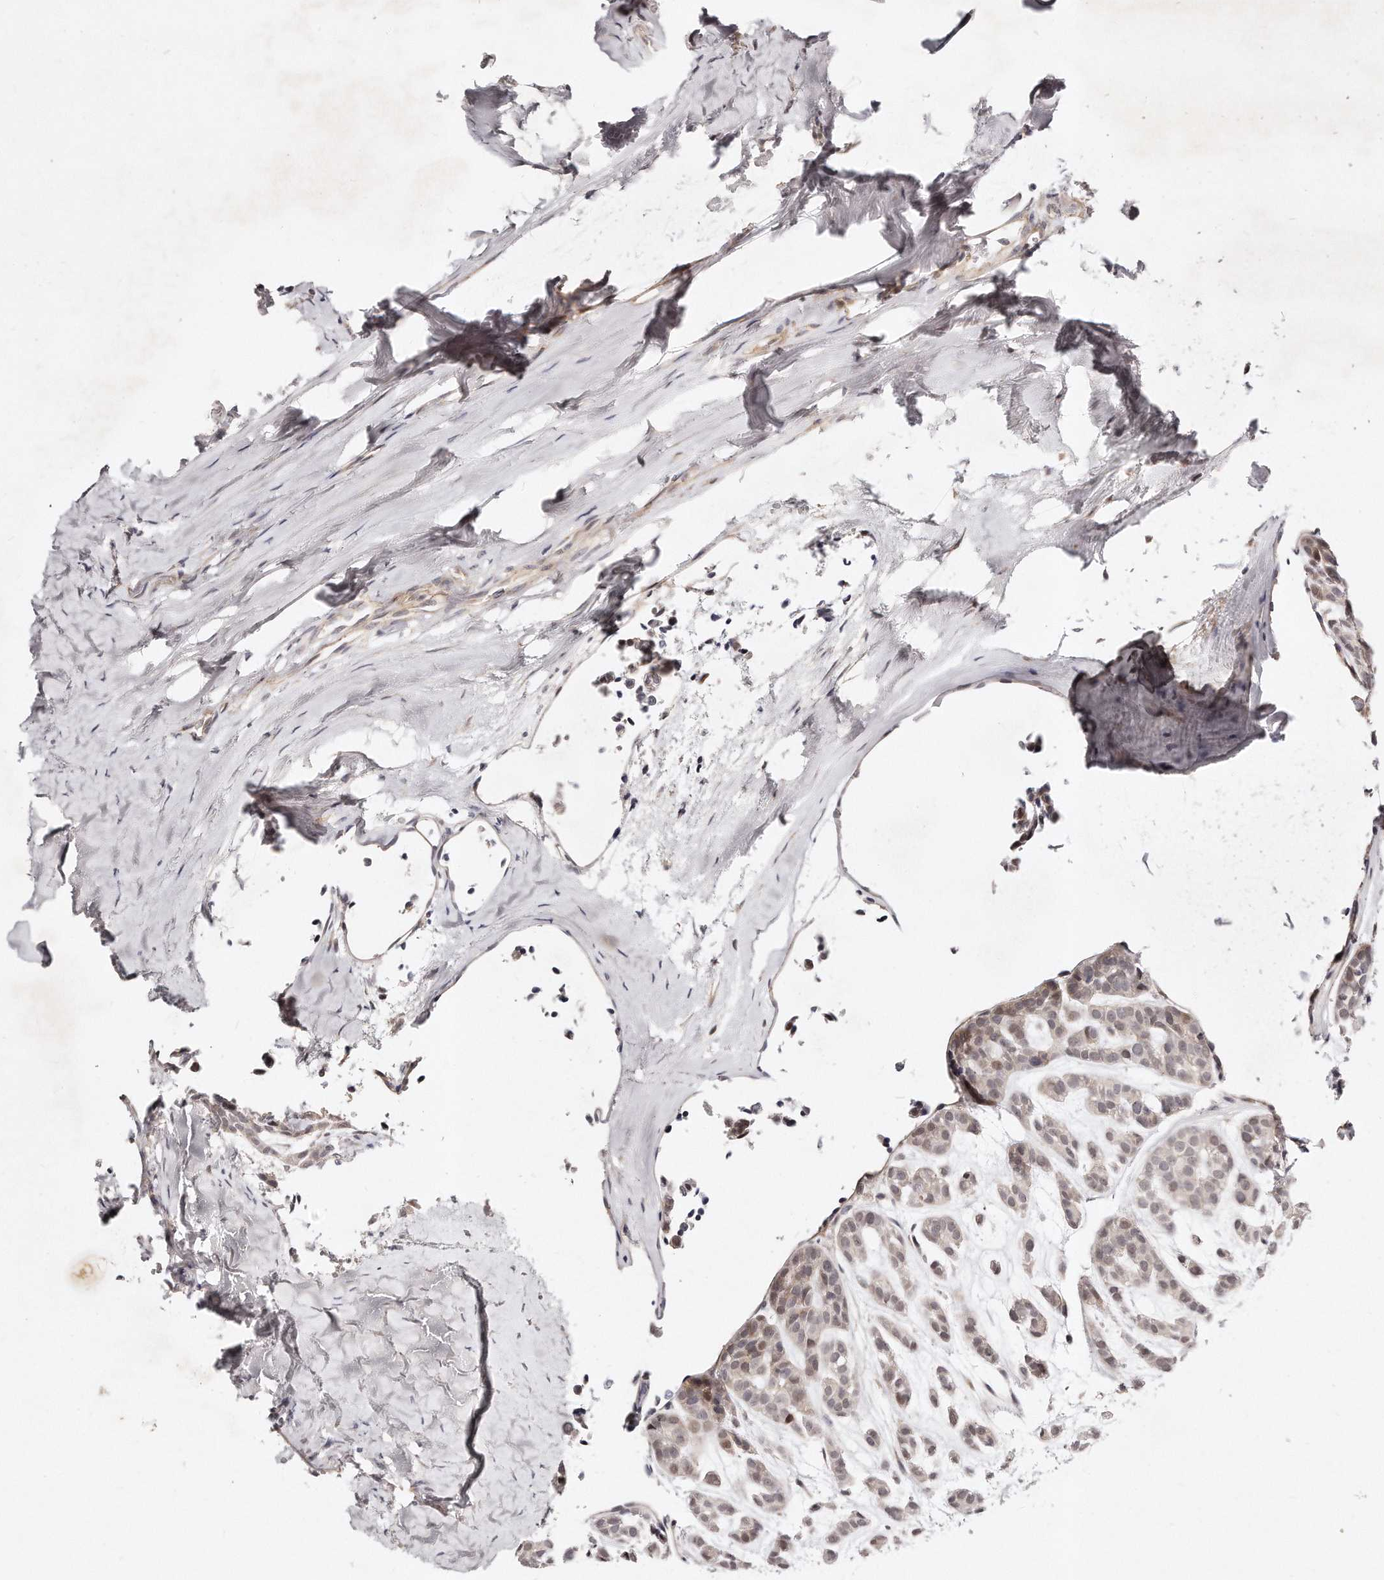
{"staining": {"intensity": "weak", "quantity": "25%-75%", "location": "nuclear"}, "tissue": "head and neck cancer", "cell_type": "Tumor cells", "image_type": "cancer", "snomed": [{"axis": "morphology", "description": "Adenocarcinoma, NOS"}, {"axis": "morphology", "description": "Adenoma, NOS"}, {"axis": "topography", "description": "Head-Neck"}], "caption": "Immunohistochemistry (IHC) photomicrograph of neoplastic tissue: human head and neck adenoma stained using immunohistochemistry (IHC) demonstrates low levels of weak protein expression localized specifically in the nuclear of tumor cells, appearing as a nuclear brown color.", "gene": "CASZ1", "patient": {"sex": "female", "age": 55}}